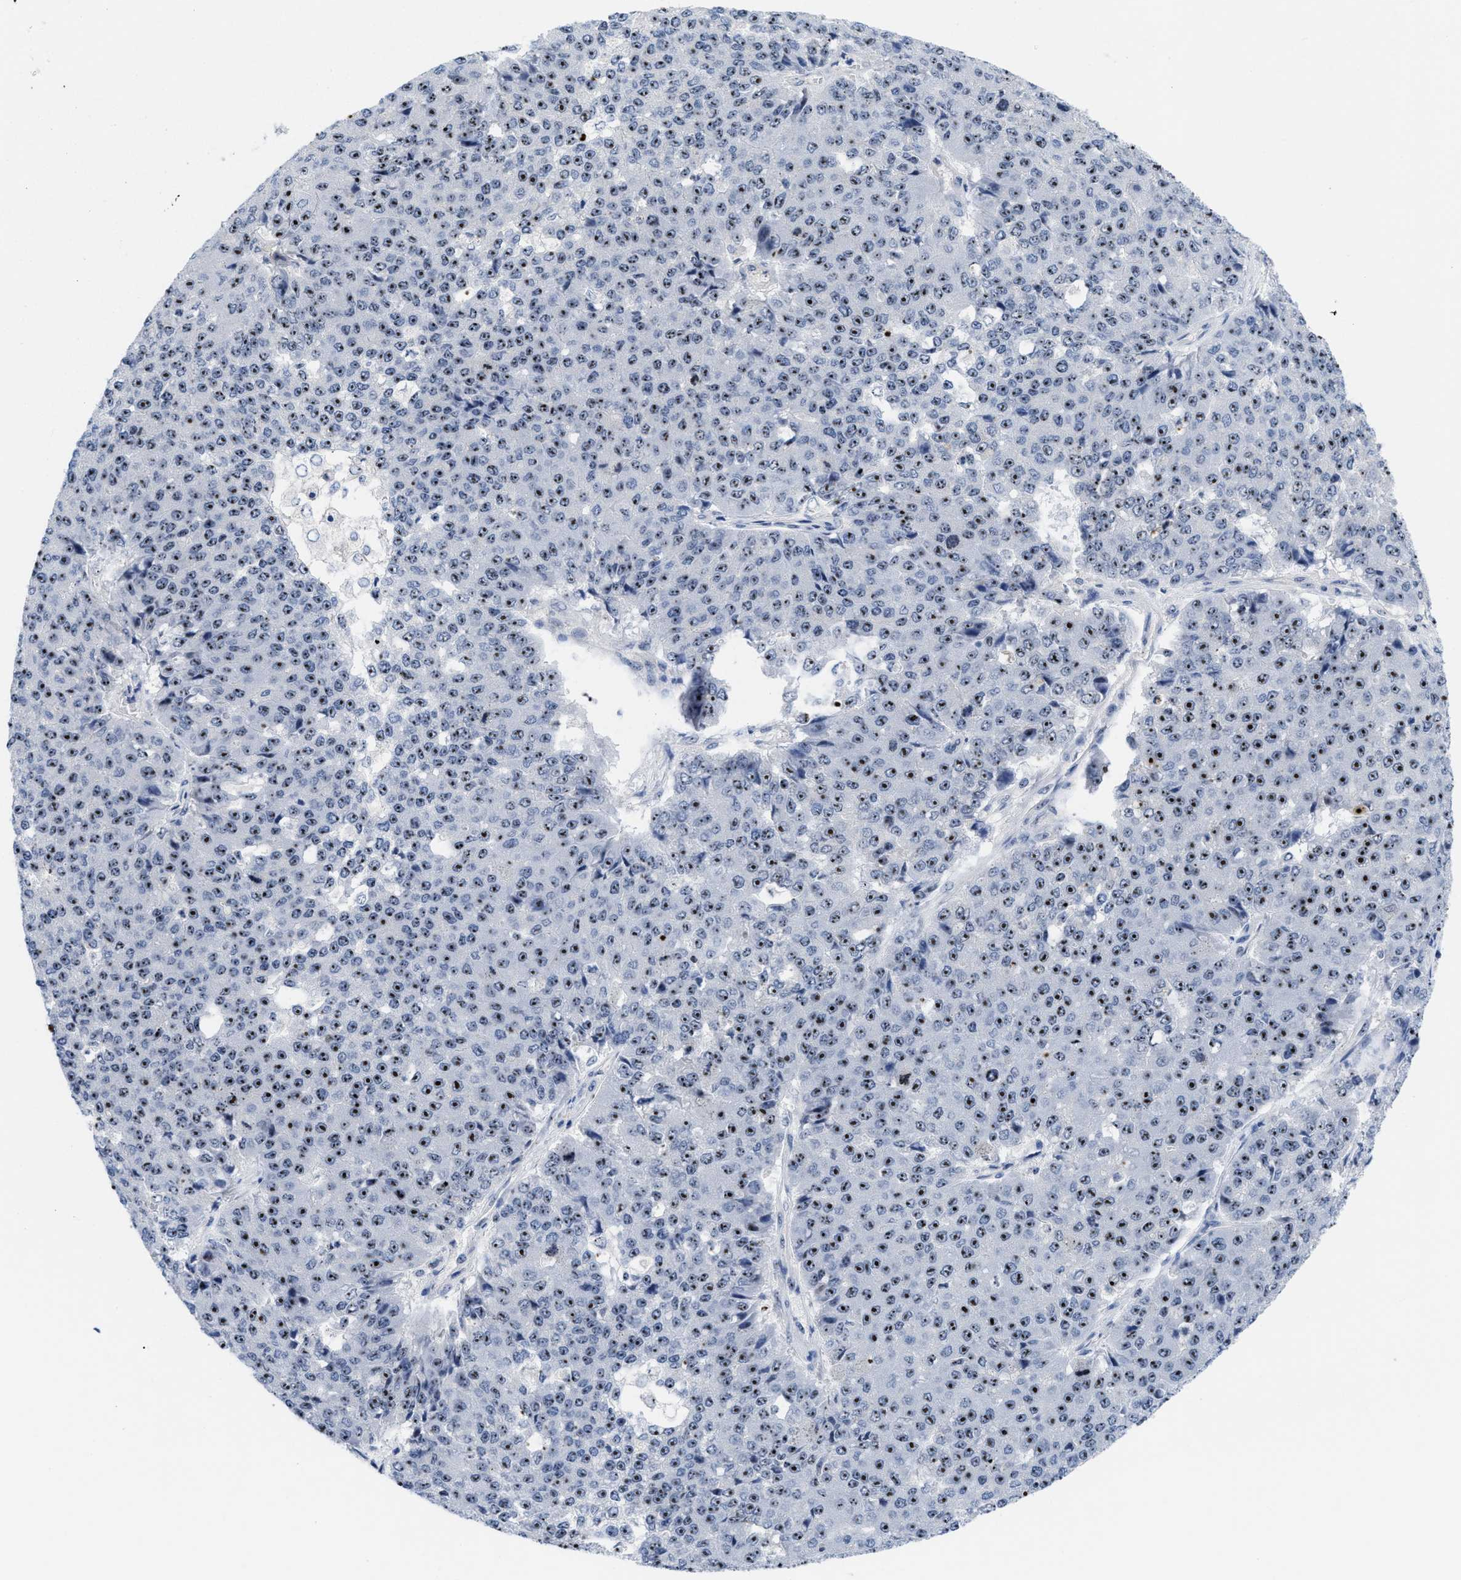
{"staining": {"intensity": "strong", "quantity": ">75%", "location": "nuclear"}, "tissue": "pancreatic cancer", "cell_type": "Tumor cells", "image_type": "cancer", "snomed": [{"axis": "morphology", "description": "Adenocarcinoma, NOS"}, {"axis": "topography", "description": "Pancreas"}], "caption": "There is high levels of strong nuclear staining in tumor cells of pancreatic adenocarcinoma, as demonstrated by immunohistochemical staining (brown color).", "gene": "NOP58", "patient": {"sex": "male", "age": 50}}